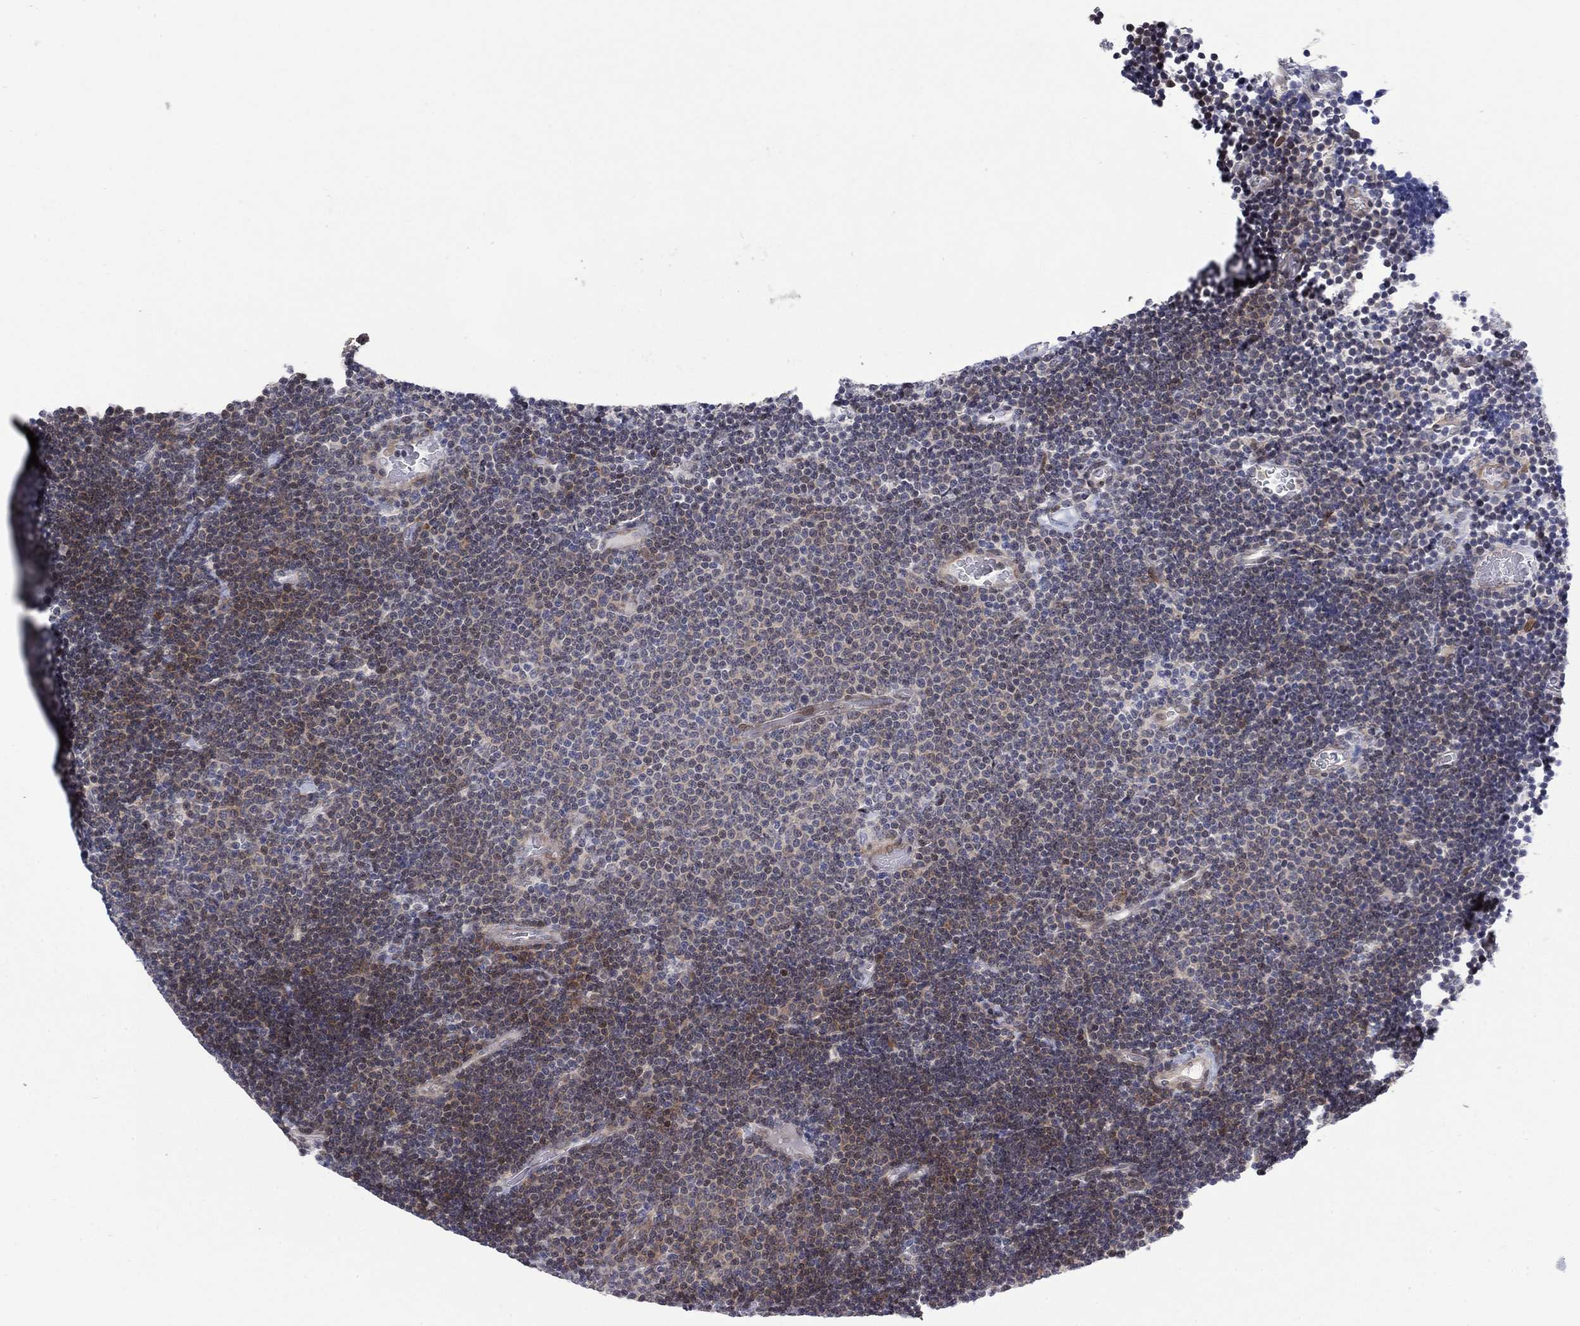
{"staining": {"intensity": "weak", "quantity": "<25%", "location": "cytoplasmic/membranous"}, "tissue": "lymphoma", "cell_type": "Tumor cells", "image_type": "cancer", "snomed": [{"axis": "morphology", "description": "Malignant lymphoma, non-Hodgkin's type, Low grade"}, {"axis": "topography", "description": "Brain"}], "caption": "Tumor cells are negative for protein expression in human low-grade malignant lymphoma, non-Hodgkin's type.", "gene": "TTC21B", "patient": {"sex": "female", "age": 66}}